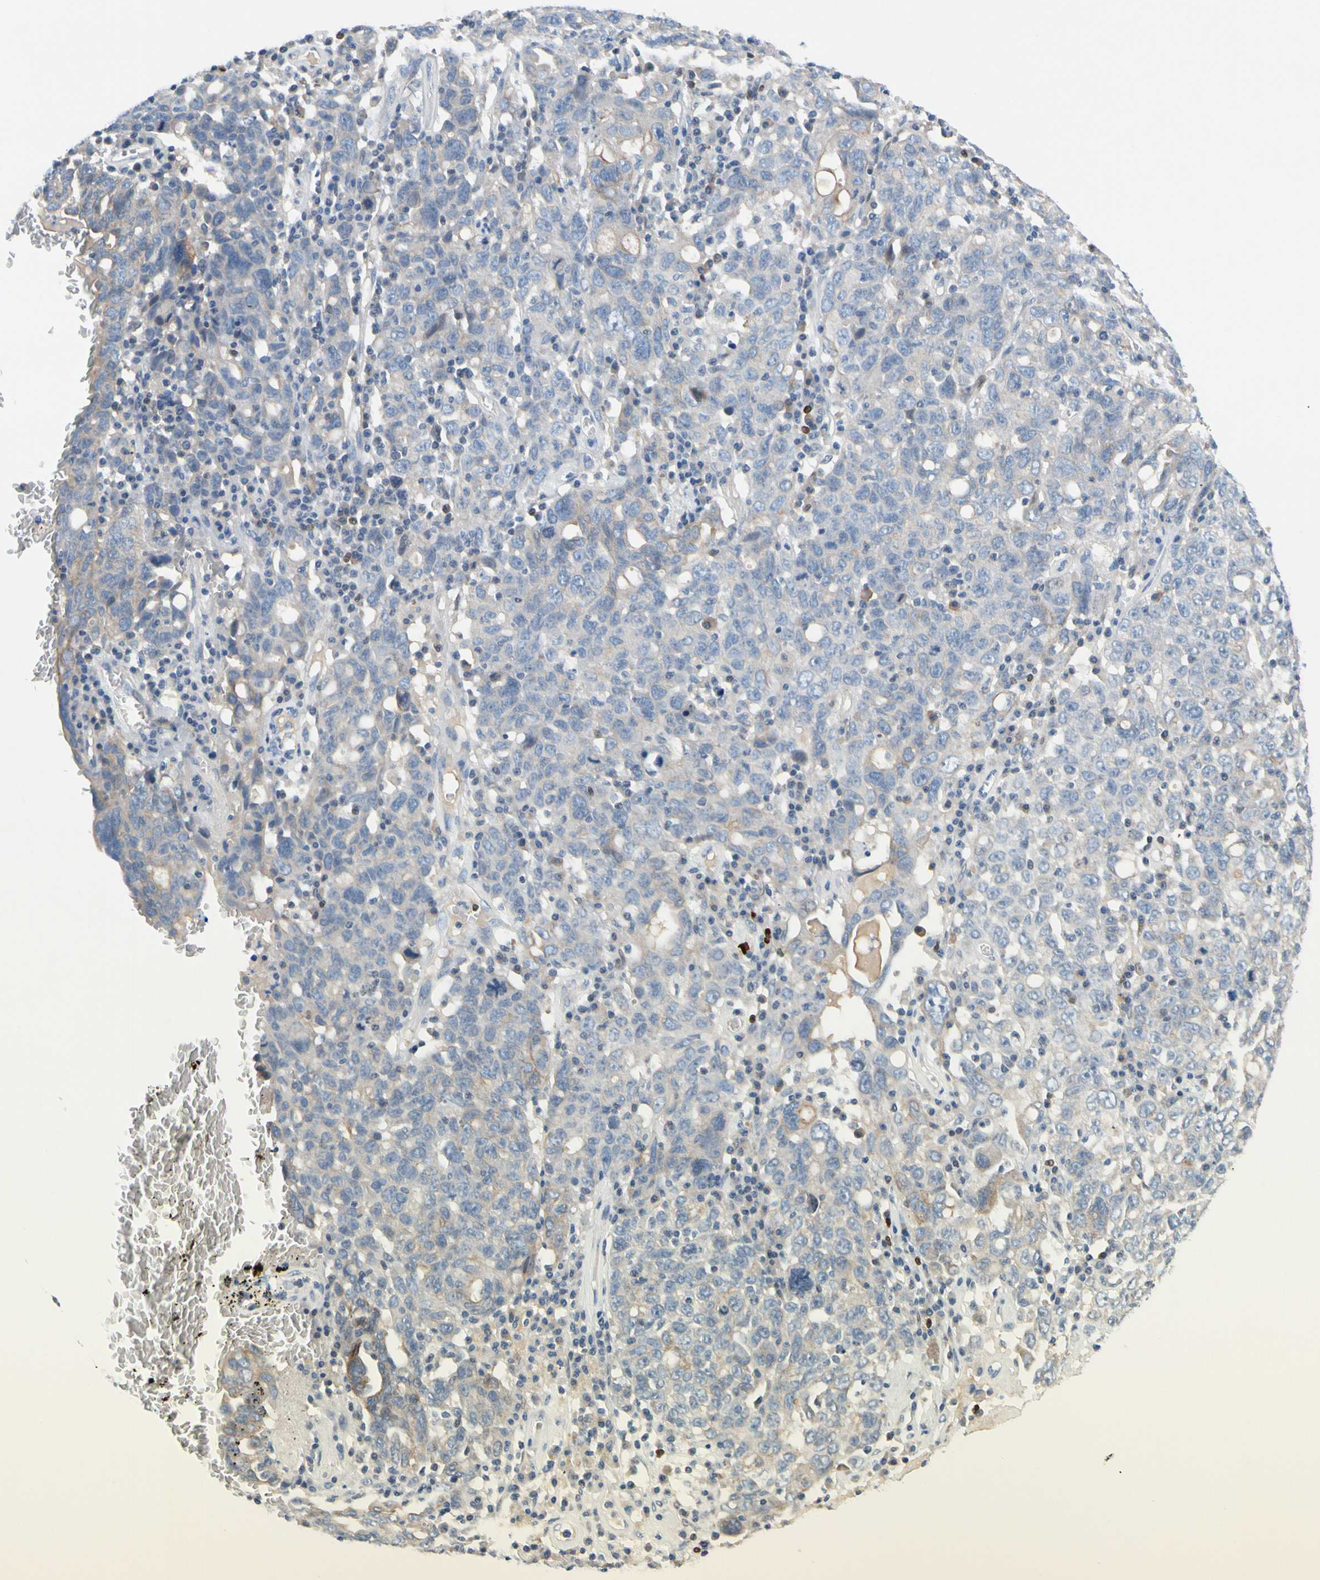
{"staining": {"intensity": "weak", "quantity": "<25%", "location": "cytoplasmic/membranous"}, "tissue": "ovarian cancer", "cell_type": "Tumor cells", "image_type": "cancer", "snomed": [{"axis": "morphology", "description": "Carcinoma, endometroid"}, {"axis": "topography", "description": "Ovary"}], "caption": "Immunohistochemical staining of ovarian endometroid carcinoma displays no significant expression in tumor cells. (Brightfield microscopy of DAB (3,3'-diaminobenzidine) IHC at high magnification).", "gene": "ZNF132", "patient": {"sex": "female", "age": 62}}